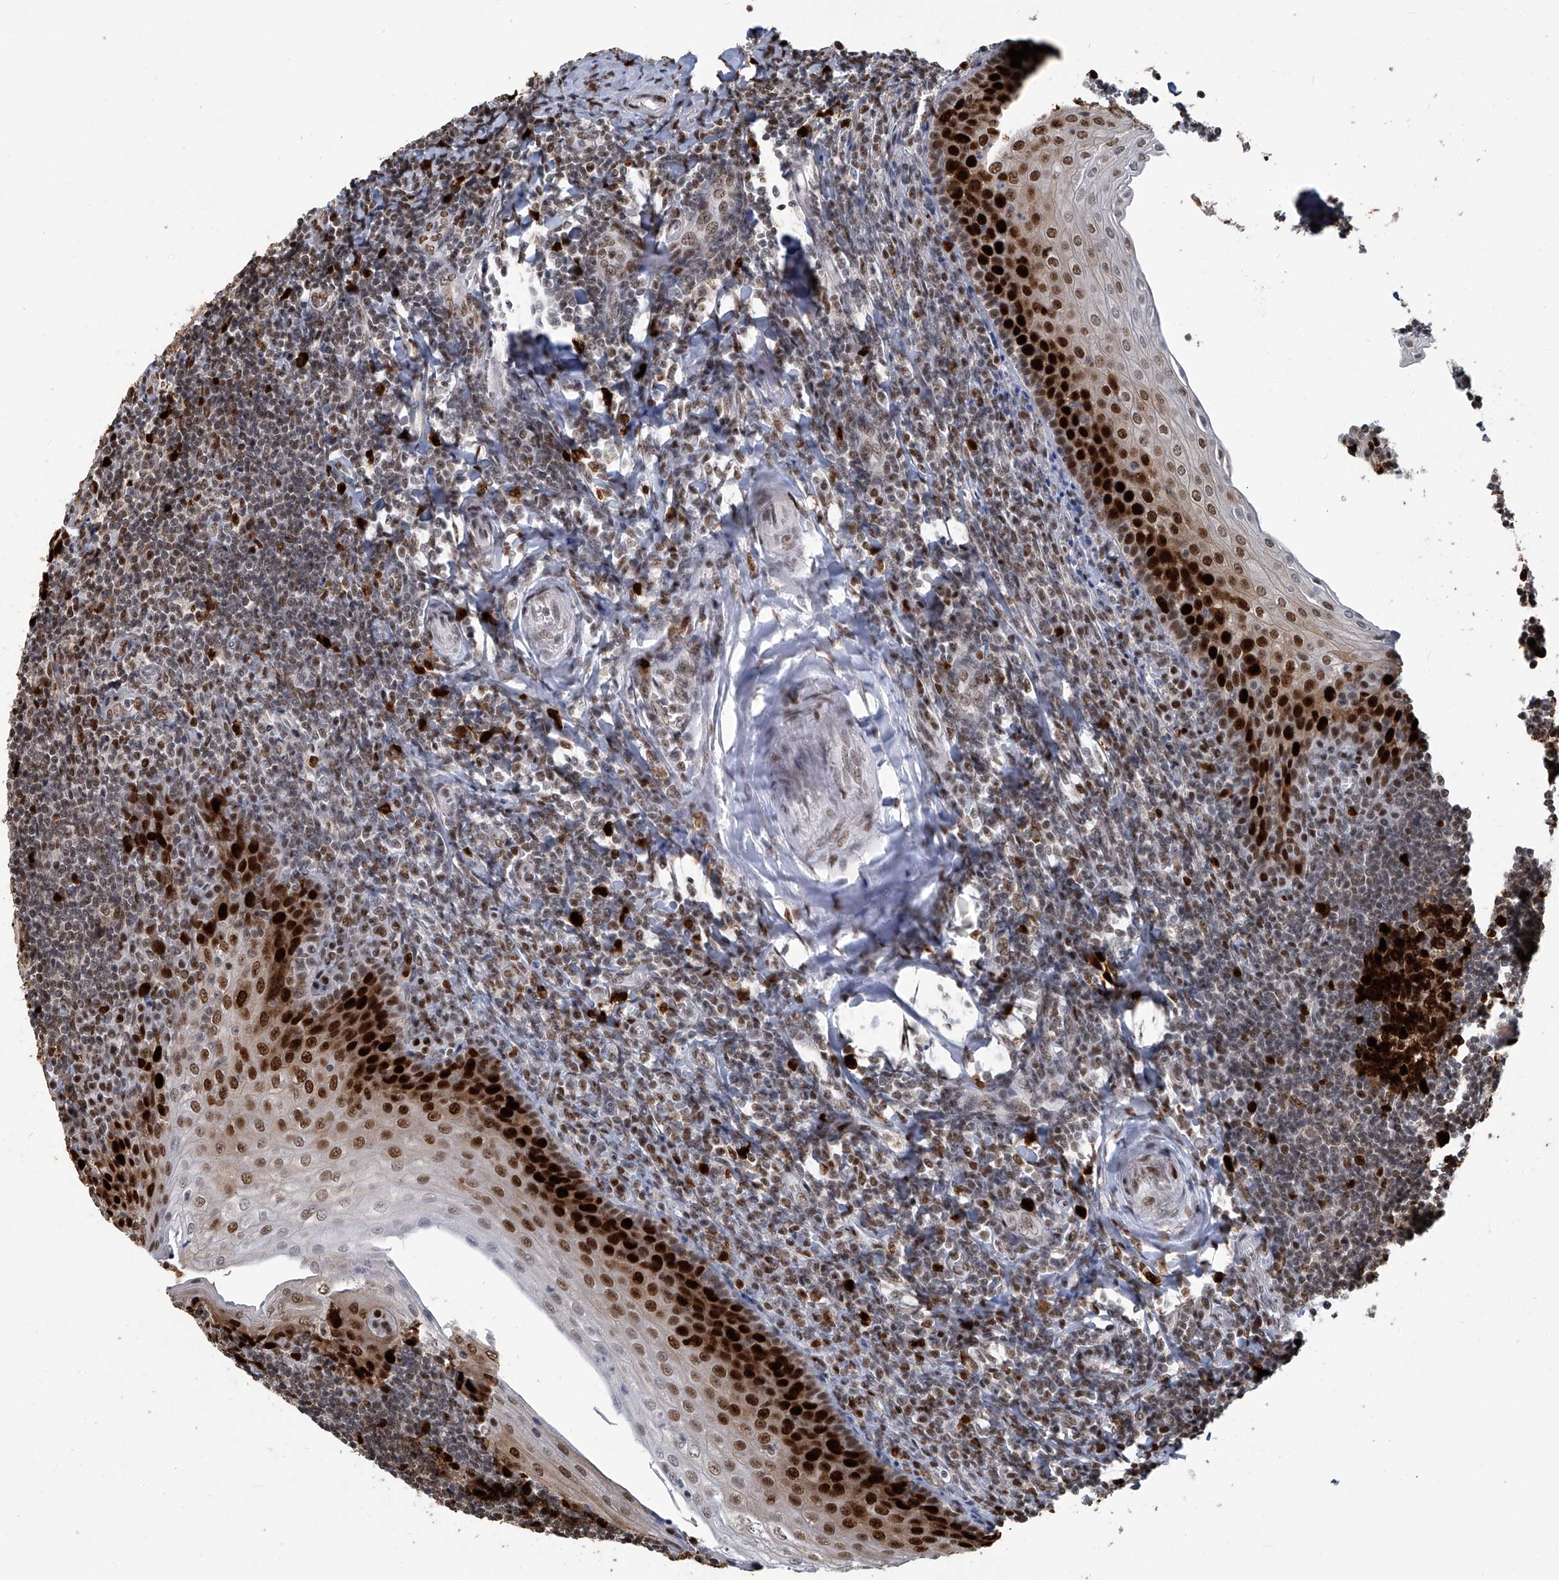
{"staining": {"intensity": "strong", "quantity": ">75%", "location": "cytoplasmic/membranous,nuclear"}, "tissue": "tonsil", "cell_type": "Germinal center cells", "image_type": "normal", "snomed": [{"axis": "morphology", "description": "Normal tissue, NOS"}, {"axis": "topography", "description": "Tonsil"}], "caption": "Germinal center cells exhibit high levels of strong cytoplasmic/membranous,nuclear expression in approximately >75% of cells in benign human tonsil. Immunohistochemistry (ihc) stains the protein of interest in brown and the nuclei are stained blue.", "gene": "PCNA", "patient": {"sex": "male", "age": 27}}